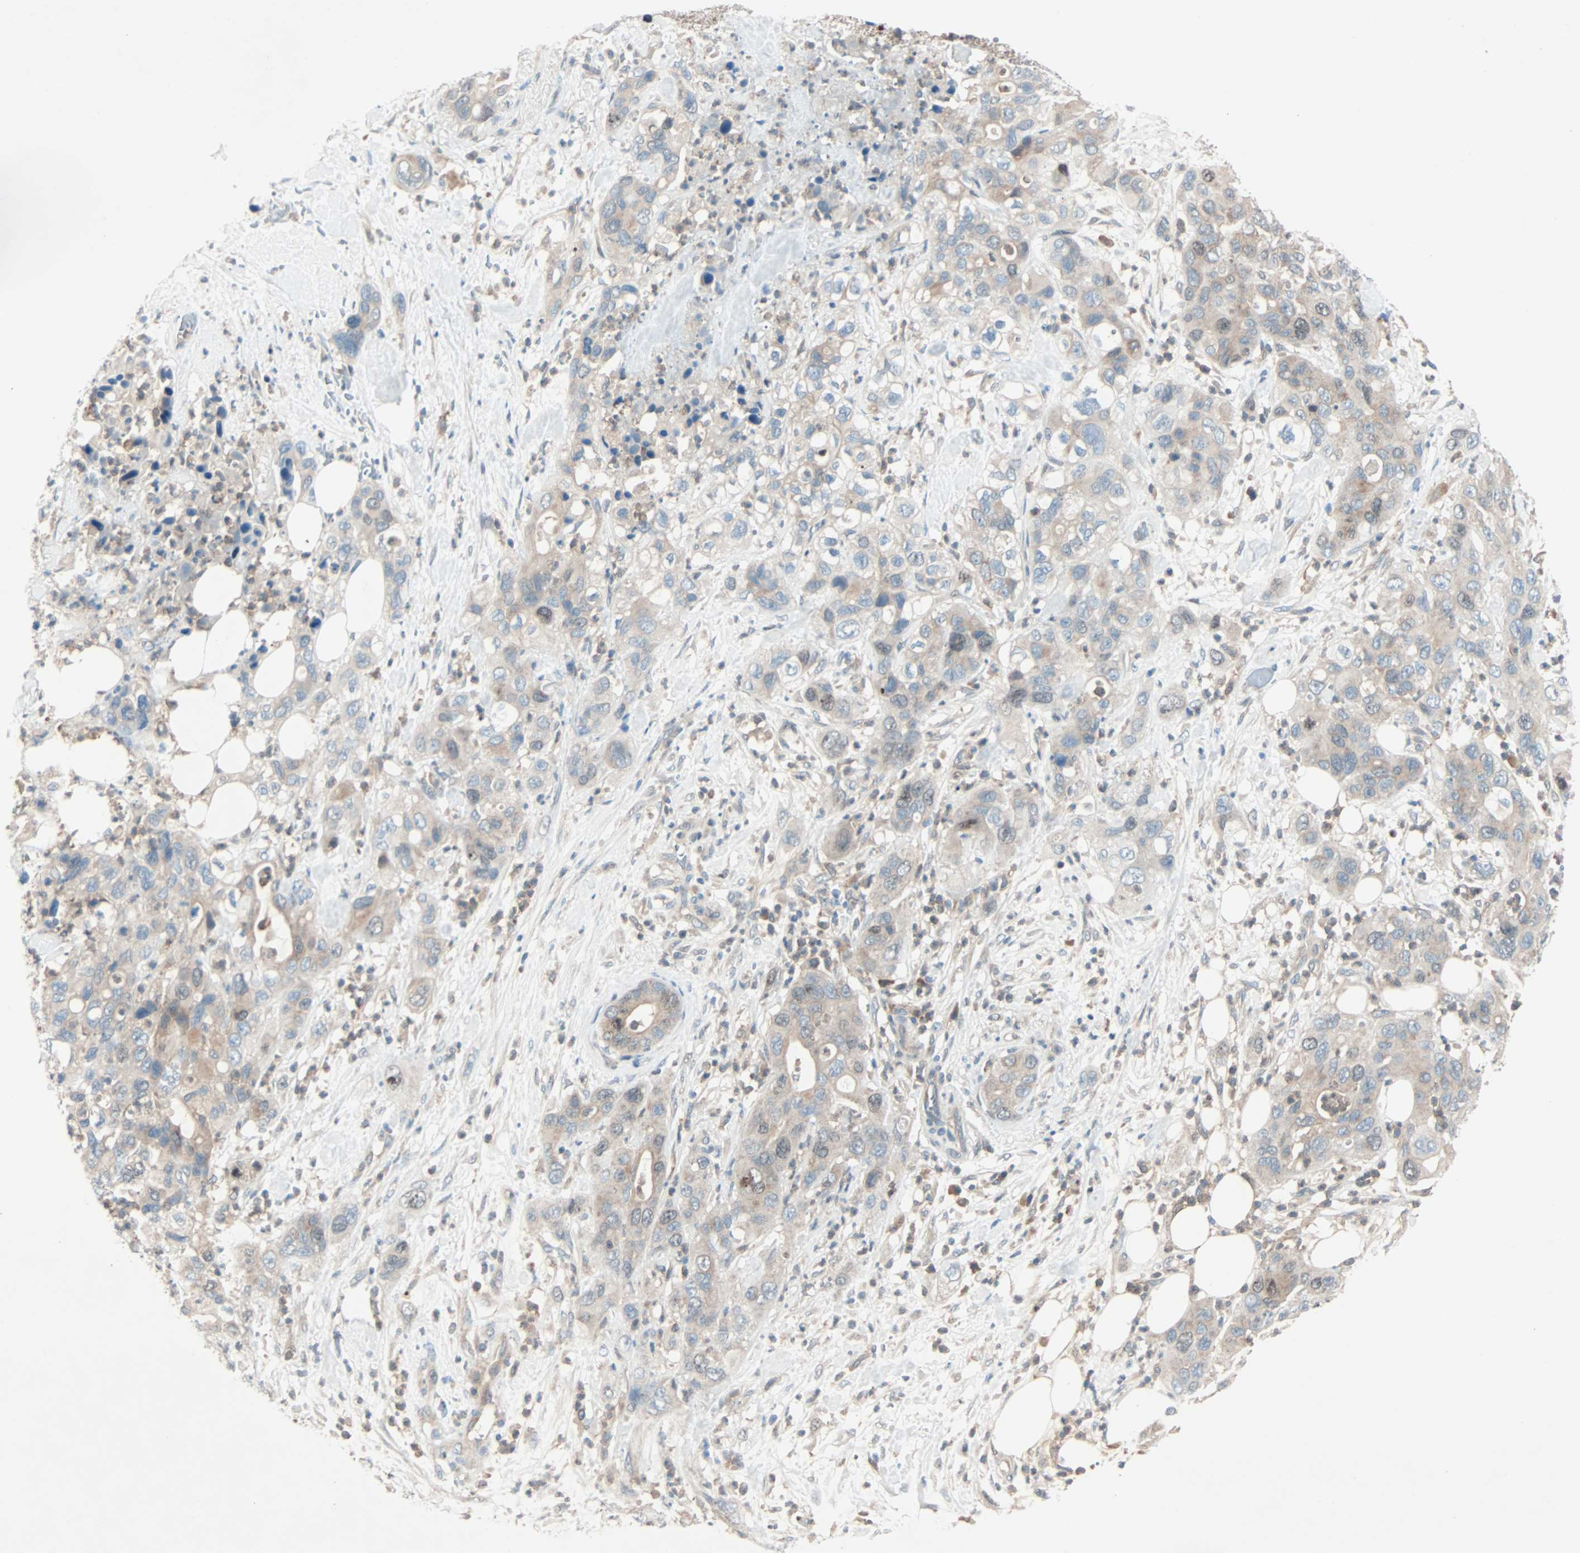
{"staining": {"intensity": "weak", "quantity": "<25%", "location": "cytoplasmic/membranous"}, "tissue": "pancreatic cancer", "cell_type": "Tumor cells", "image_type": "cancer", "snomed": [{"axis": "morphology", "description": "Adenocarcinoma, NOS"}, {"axis": "topography", "description": "Pancreas"}], "caption": "Pancreatic cancer was stained to show a protein in brown. There is no significant expression in tumor cells.", "gene": "SMIM8", "patient": {"sex": "female", "age": 71}}